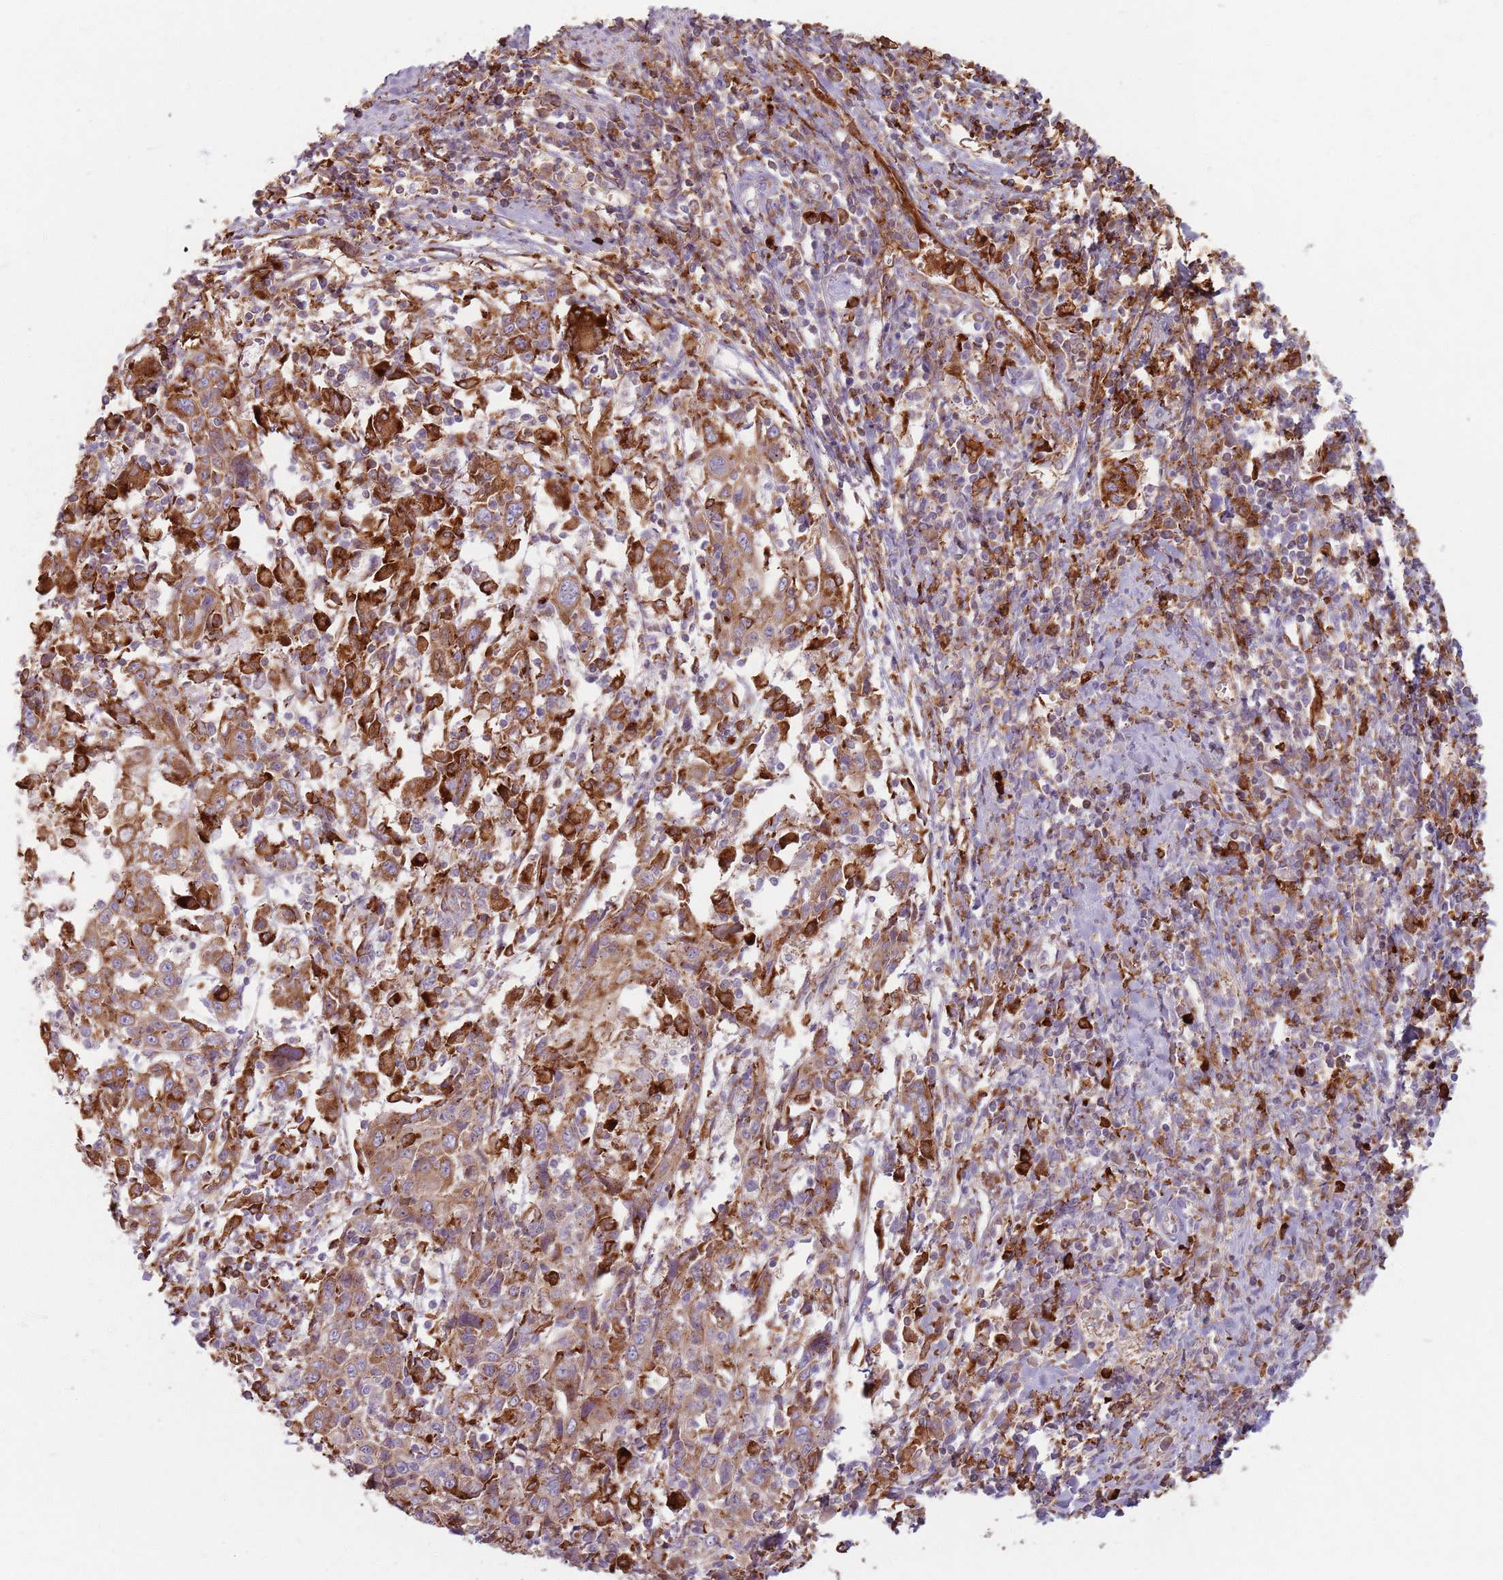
{"staining": {"intensity": "strong", "quantity": ">75%", "location": "cytoplasmic/membranous"}, "tissue": "cervical cancer", "cell_type": "Tumor cells", "image_type": "cancer", "snomed": [{"axis": "morphology", "description": "Squamous cell carcinoma, NOS"}, {"axis": "topography", "description": "Cervix"}], "caption": "Cervical cancer was stained to show a protein in brown. There is high levels of strong cytoplasmic/membranous expression in about >75% of tumor cells.", "gene": "COLGALT1", "patient": {"sex": "female", "age": 46}}